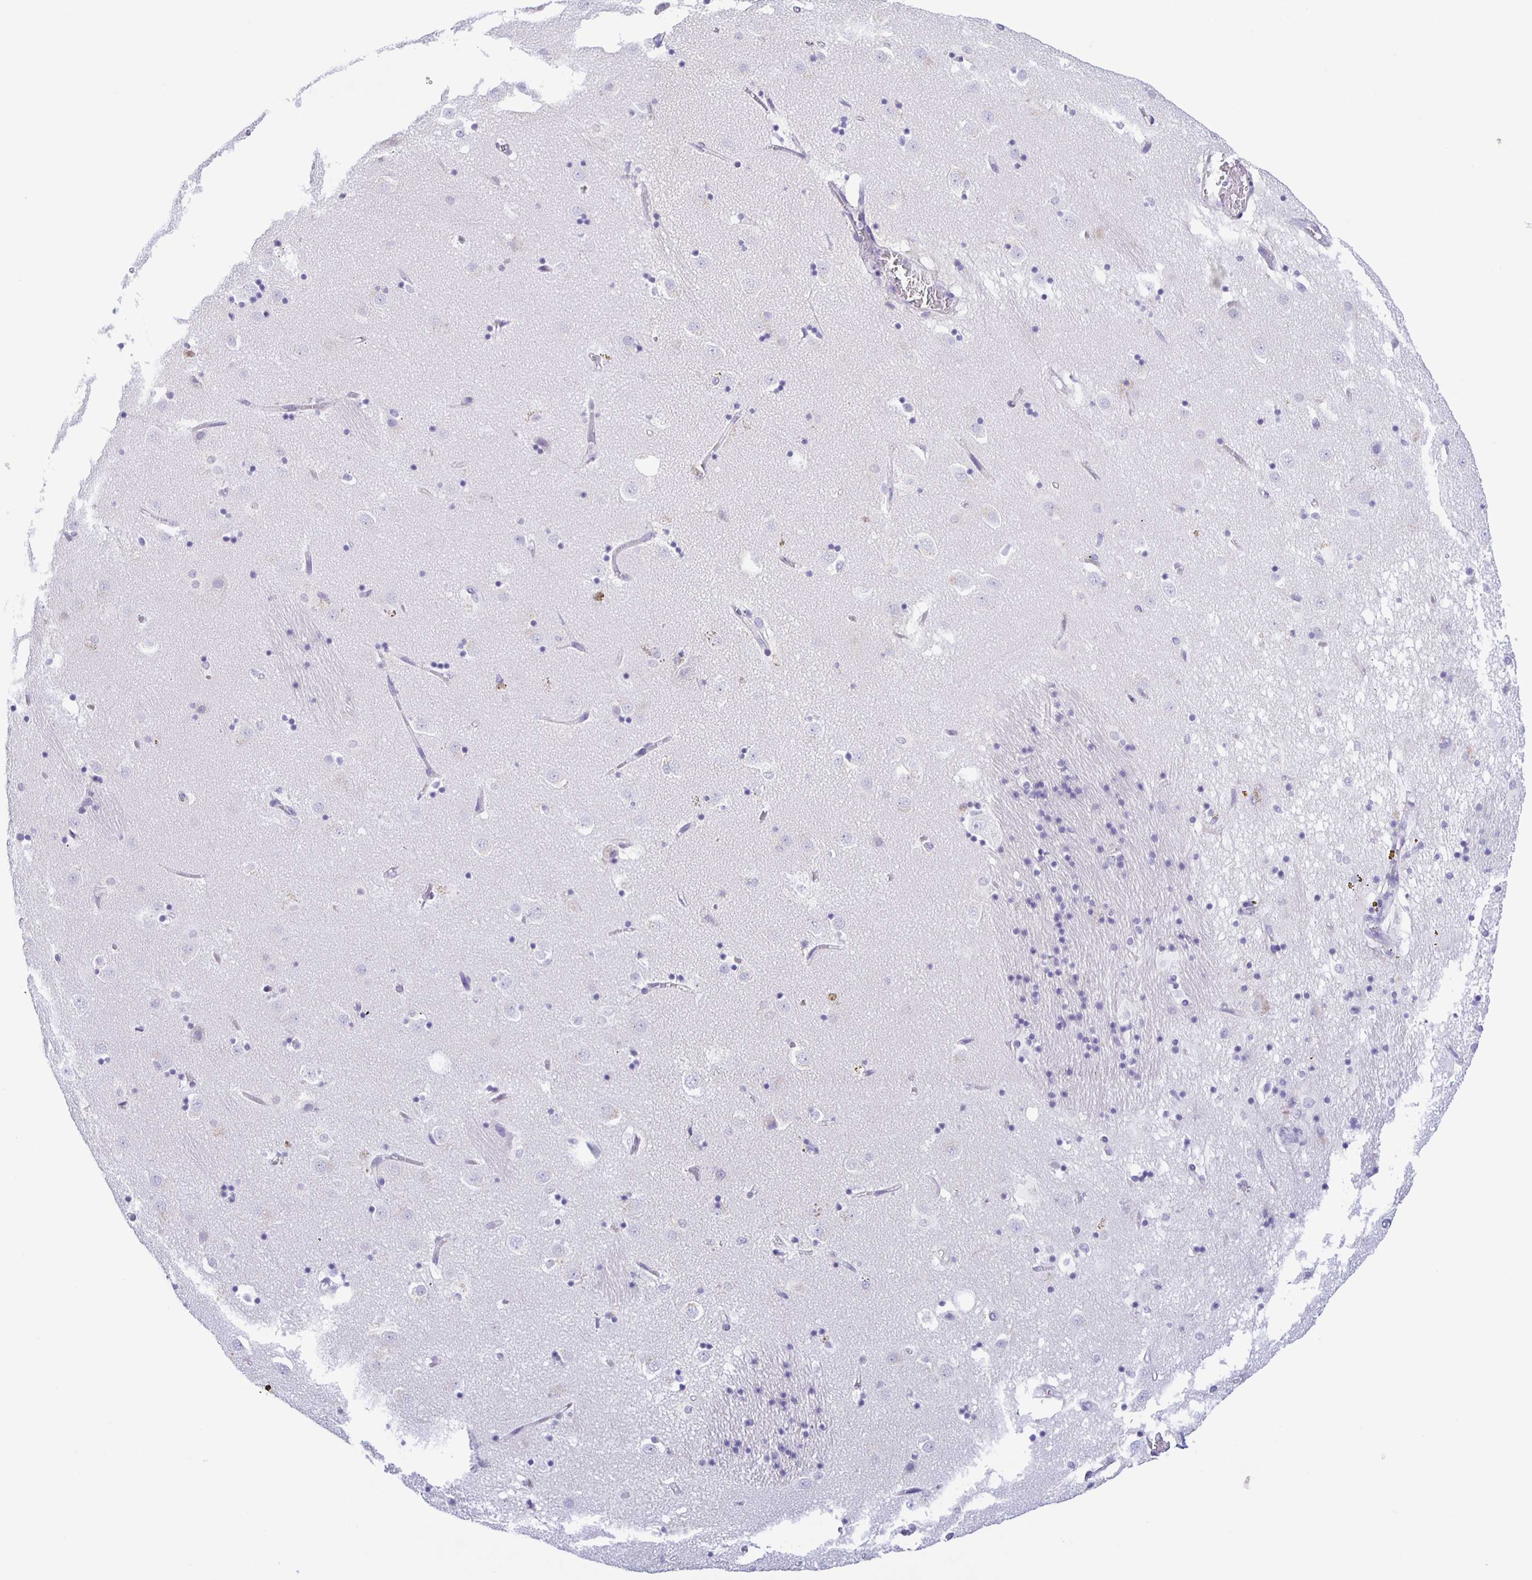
{"staining": {"intensity": "negative", "quantity": "none", "location": "none"}, "tissue": "caudate", "cell_type": "Glial cells", "image_type": "normal", "snomed": [{"axis": "morphology", "description": "Normal tissue, NOS"}, {"axis": "topography", "description": "Lateral ventricle wall"}], "caption": "A high-resolution micrograph shows immunohistochemistry staining of benign caudate, which displays no significant positivity in glial cells. (DAB (3,3'-diaminobenzidine) immunohistochemistry with hematoxylin counter stain).", "gene": "TGIF2LX", "patient": {"sex": "male", "age": 58}}